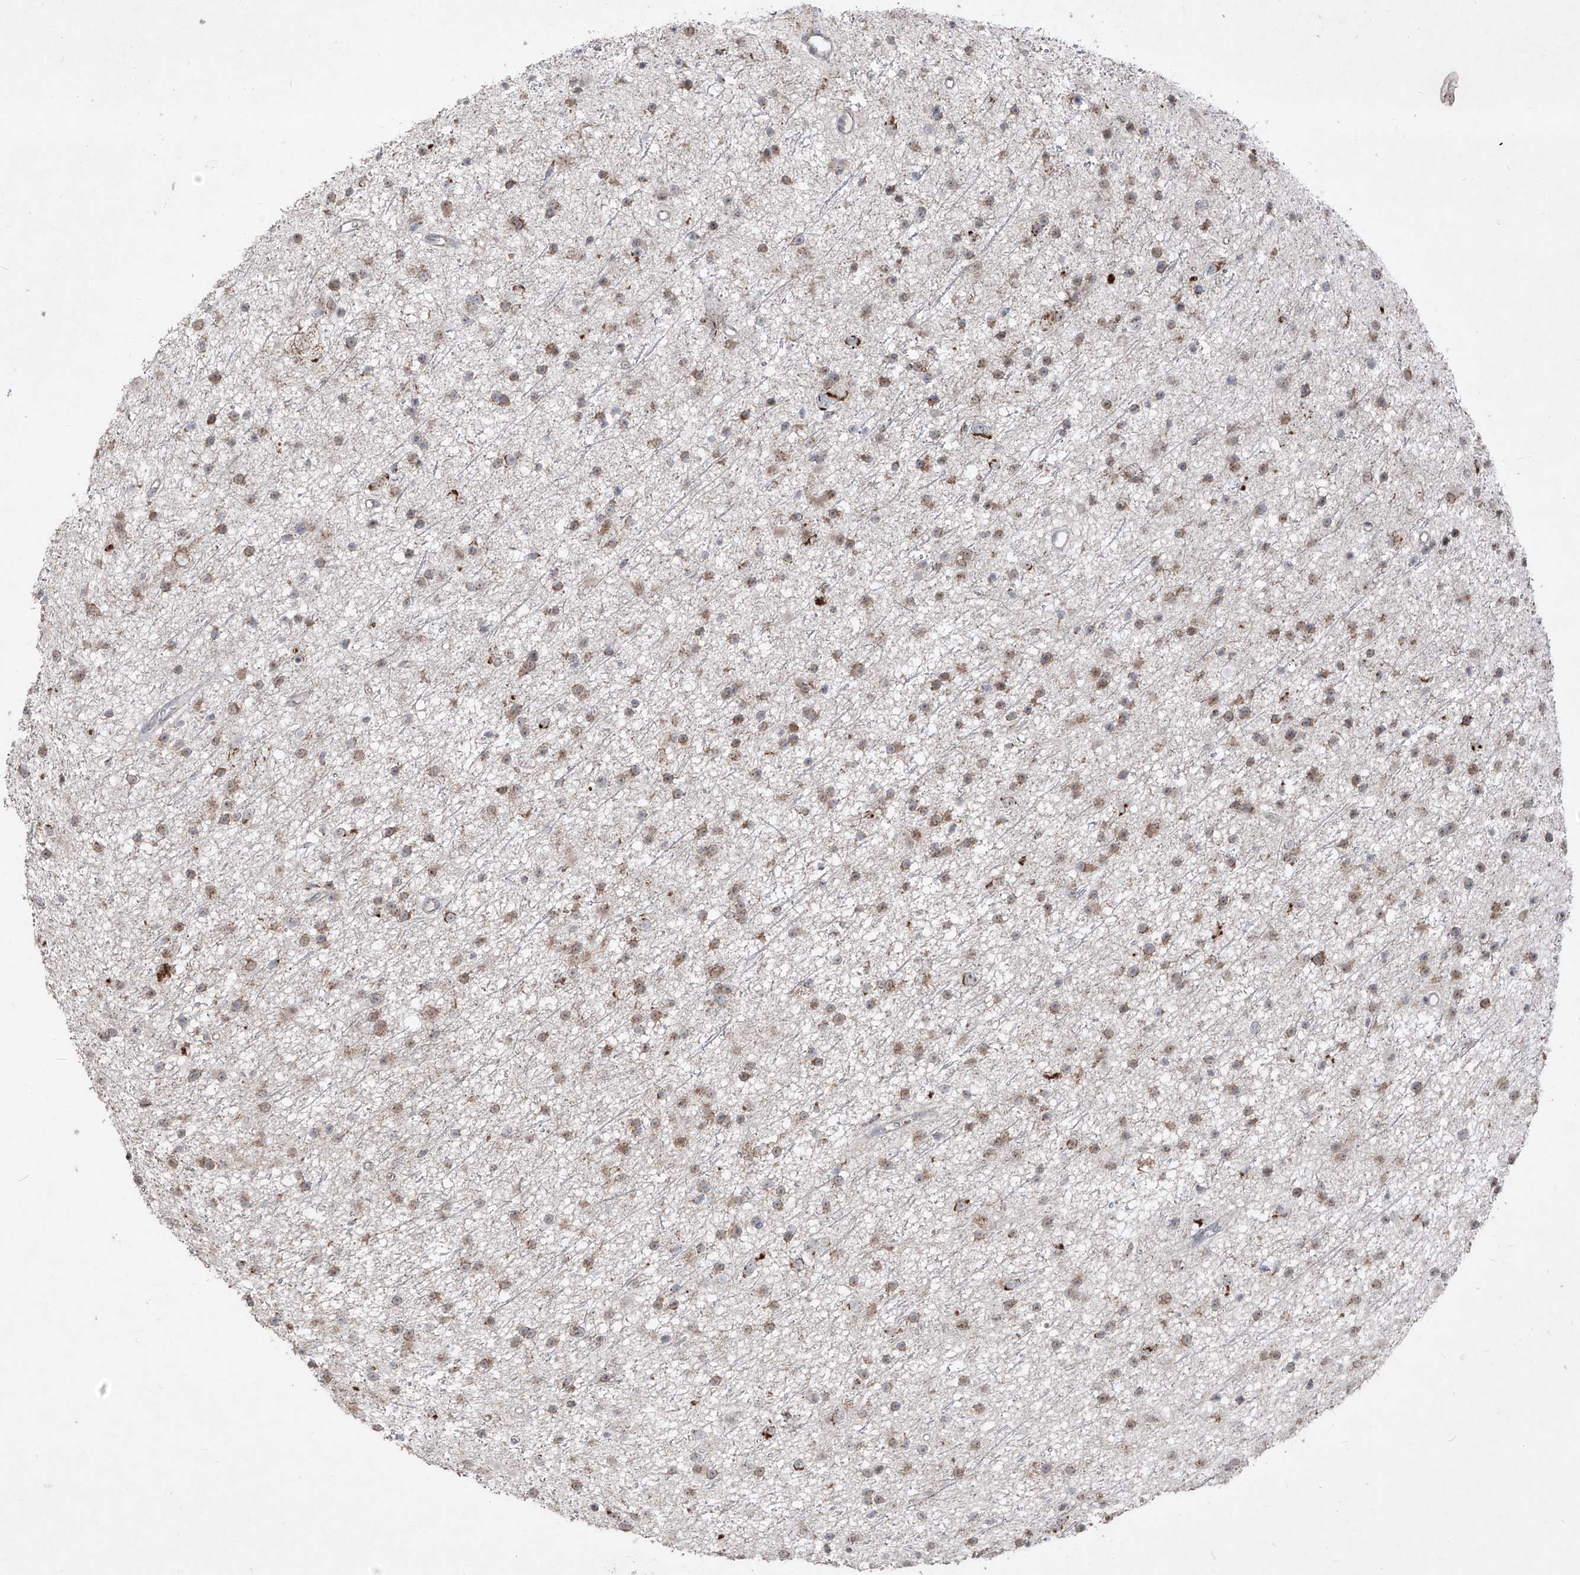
{"staining": {"intensity": "moderate", "quantity": "25%-75%", "location": "cytoplasmic/membranous"}, "tissue": "glioma", "cell_type": "Tumor cells", "image_type": "cancer", "snomed": [{"axis": "morphology", "description": "Glioma, malignant, Low grade"}, {"axis": "topography", "description": "Cerebral cortex"}], "caption": "The micrograph shows a brown stain indicating the presence of a protein in the cytoplasmic/membranous of tumor cells in glioma. The protein of interest is stained brown, and the nuclei are stained in blue (DAB (3,3'-diaminobenzidine) IHC with brightfield microscopy, high magnification).", "gene": "NDUFB3", "patient": {"sex": "female", "age": 39}}